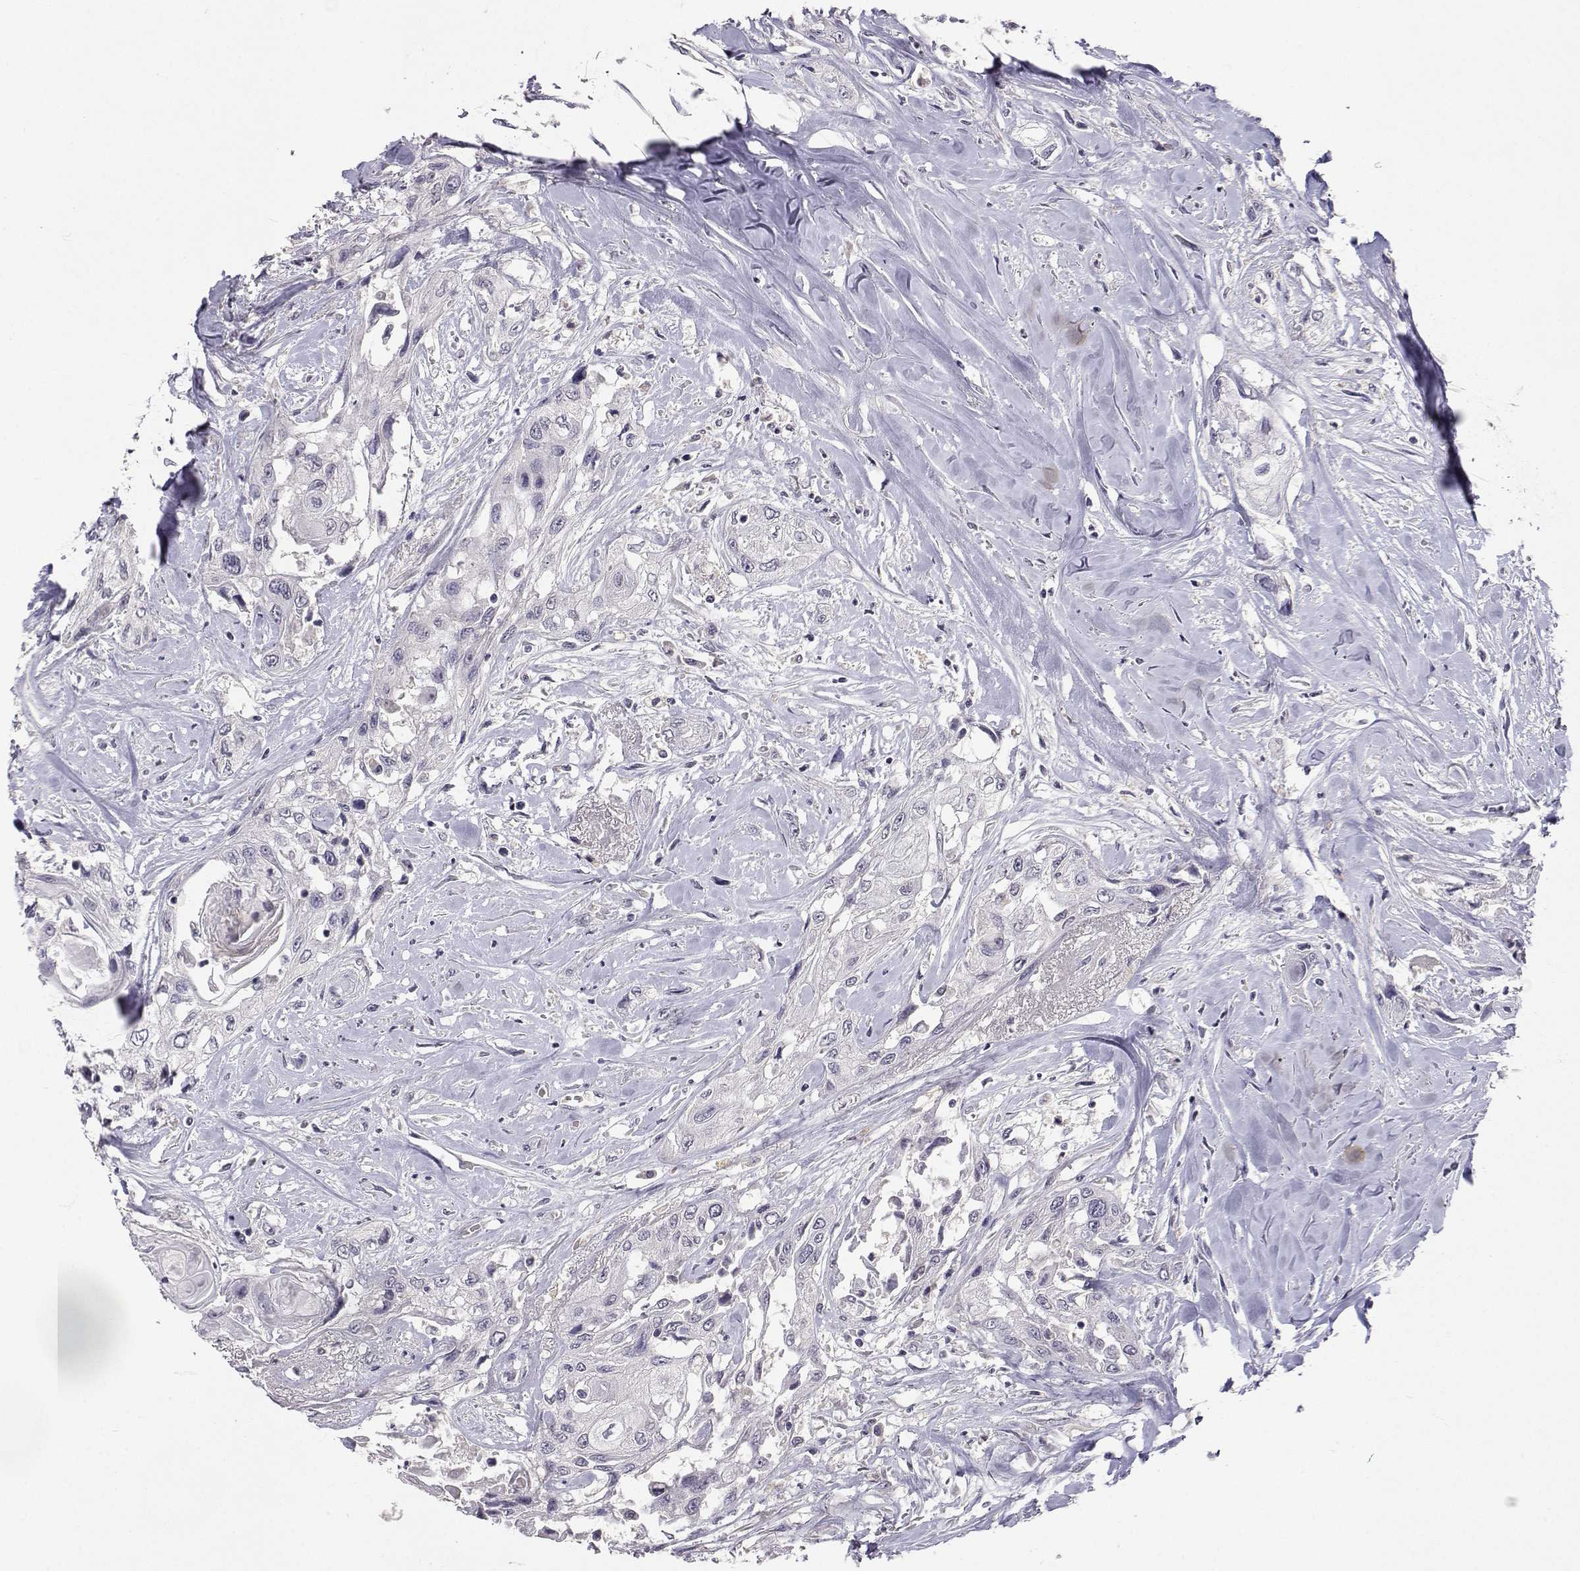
{"staining": {"intensity": "negative", "quantity": "none", "location": "none"}, "tissue": "head and neck cancer", "cell_type": "Tumor cells", "image_type": "cancer", "snomed": [{"axis": "morphology", "description": "Normal tissue, NOS"}, {"axis": "morphology", "description": "Squamous cell carcinoma, NOS"}, {"axis": "topography", "description": "Oral tissue"}, {"axis": "topography", "description": "Peripheral nerve tissue"}, {"axis": "topography", "description": "Head-Neck"}], "caption": "This is a photomicrograph of immunohistochemistry staining of head and neck squamous cell carcinoma, which shows no expression in tumor cells.", "gene": "SLC6A3", "patient": {"sex": "female", "age": 59}}